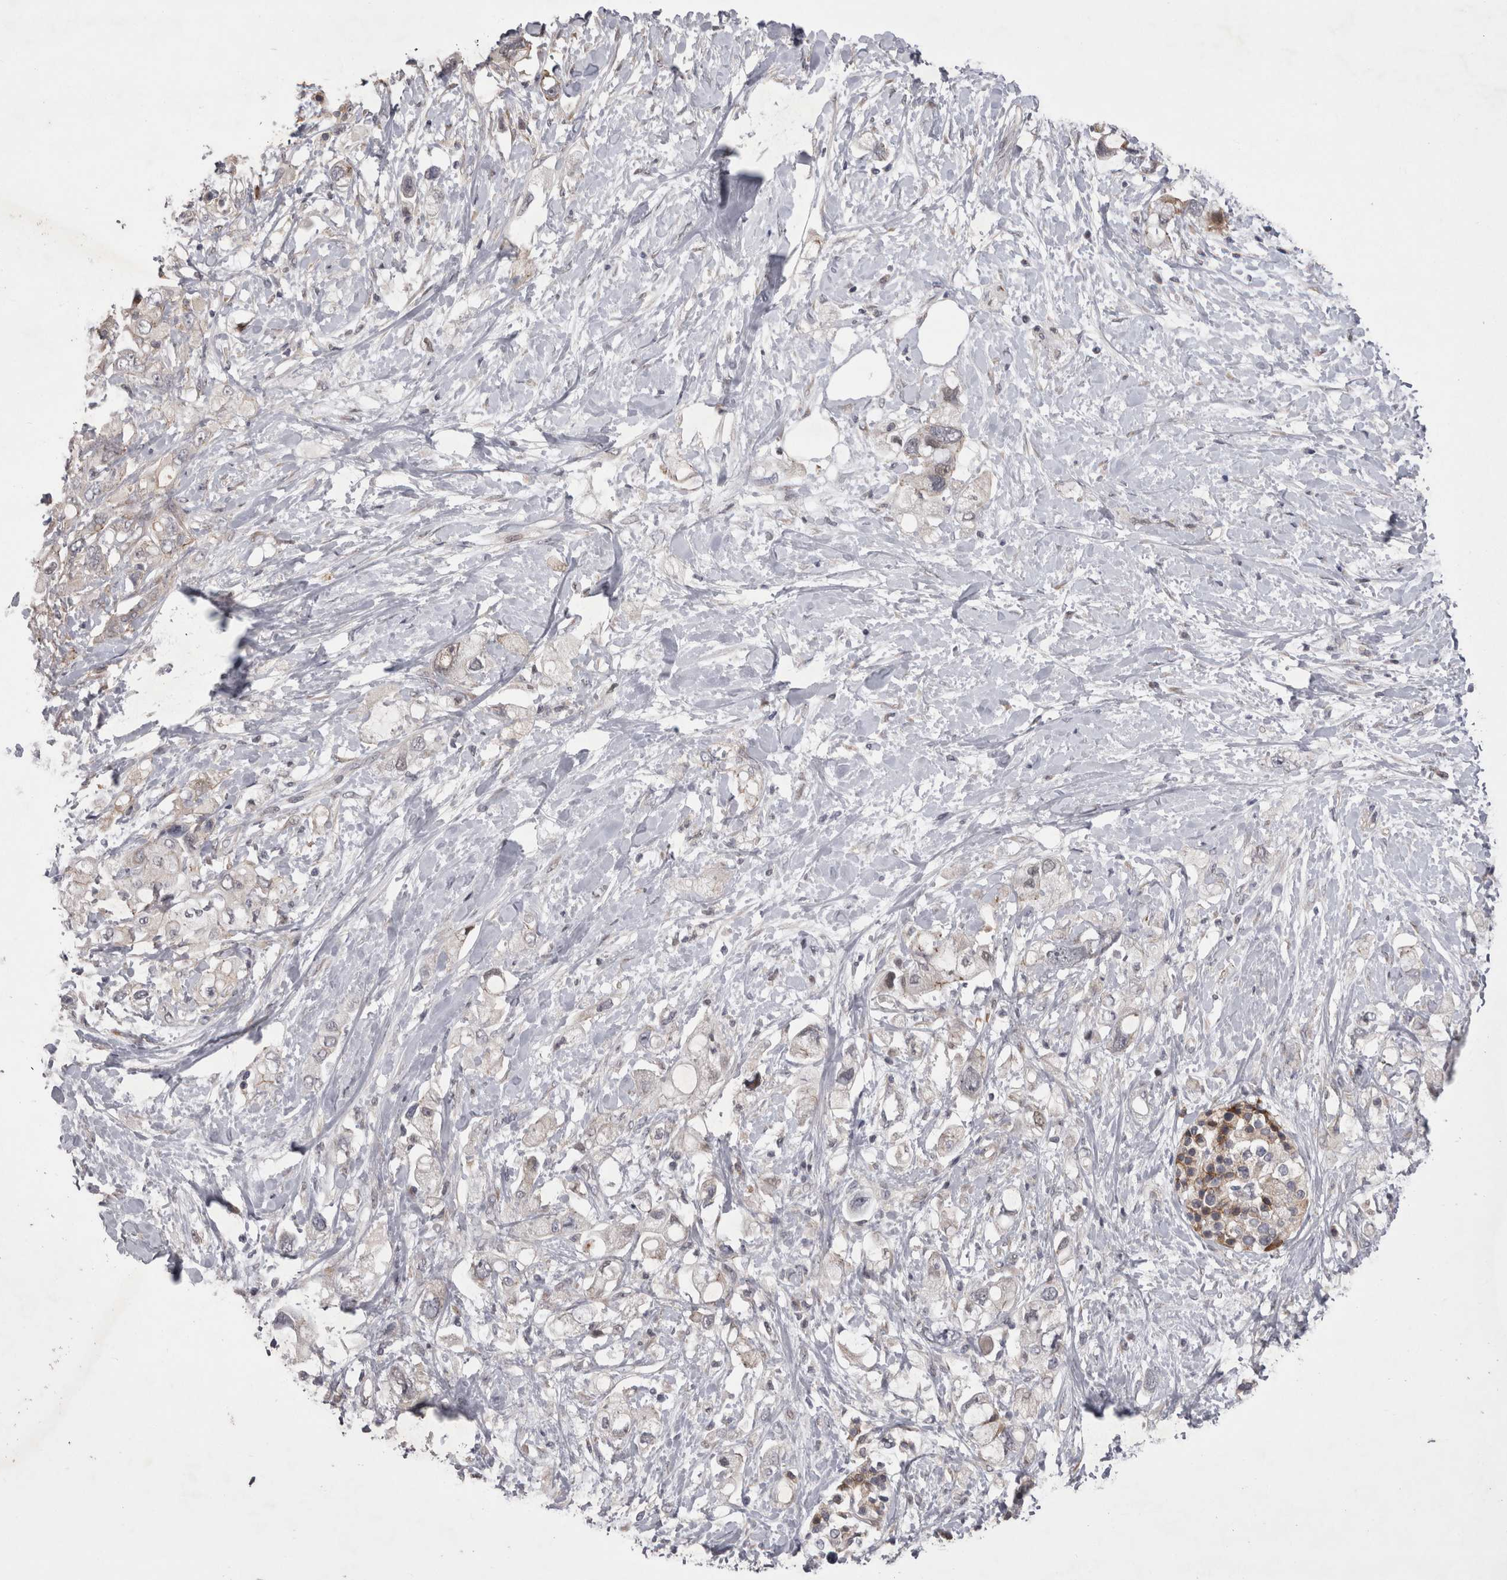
{"staining": {"intensity": "negative", "quantity": "none", "location": "none"}, "tissue": "pancreatic cancer", "cell_type": "Tumor cells", "image_type": "cancer", "snomed": [{"axis": "morphology", "description": "Adenocarcinoma, NOS"}, {"axis": "topography", "description": "Pancreas"}], "caption": "Micrograph shows no protein positivity in tumor cells of pancreatic cancer (adenocarcinoma) tissue.", "gene": "NENF", "patient": {"sex": "female", "age": 56}}